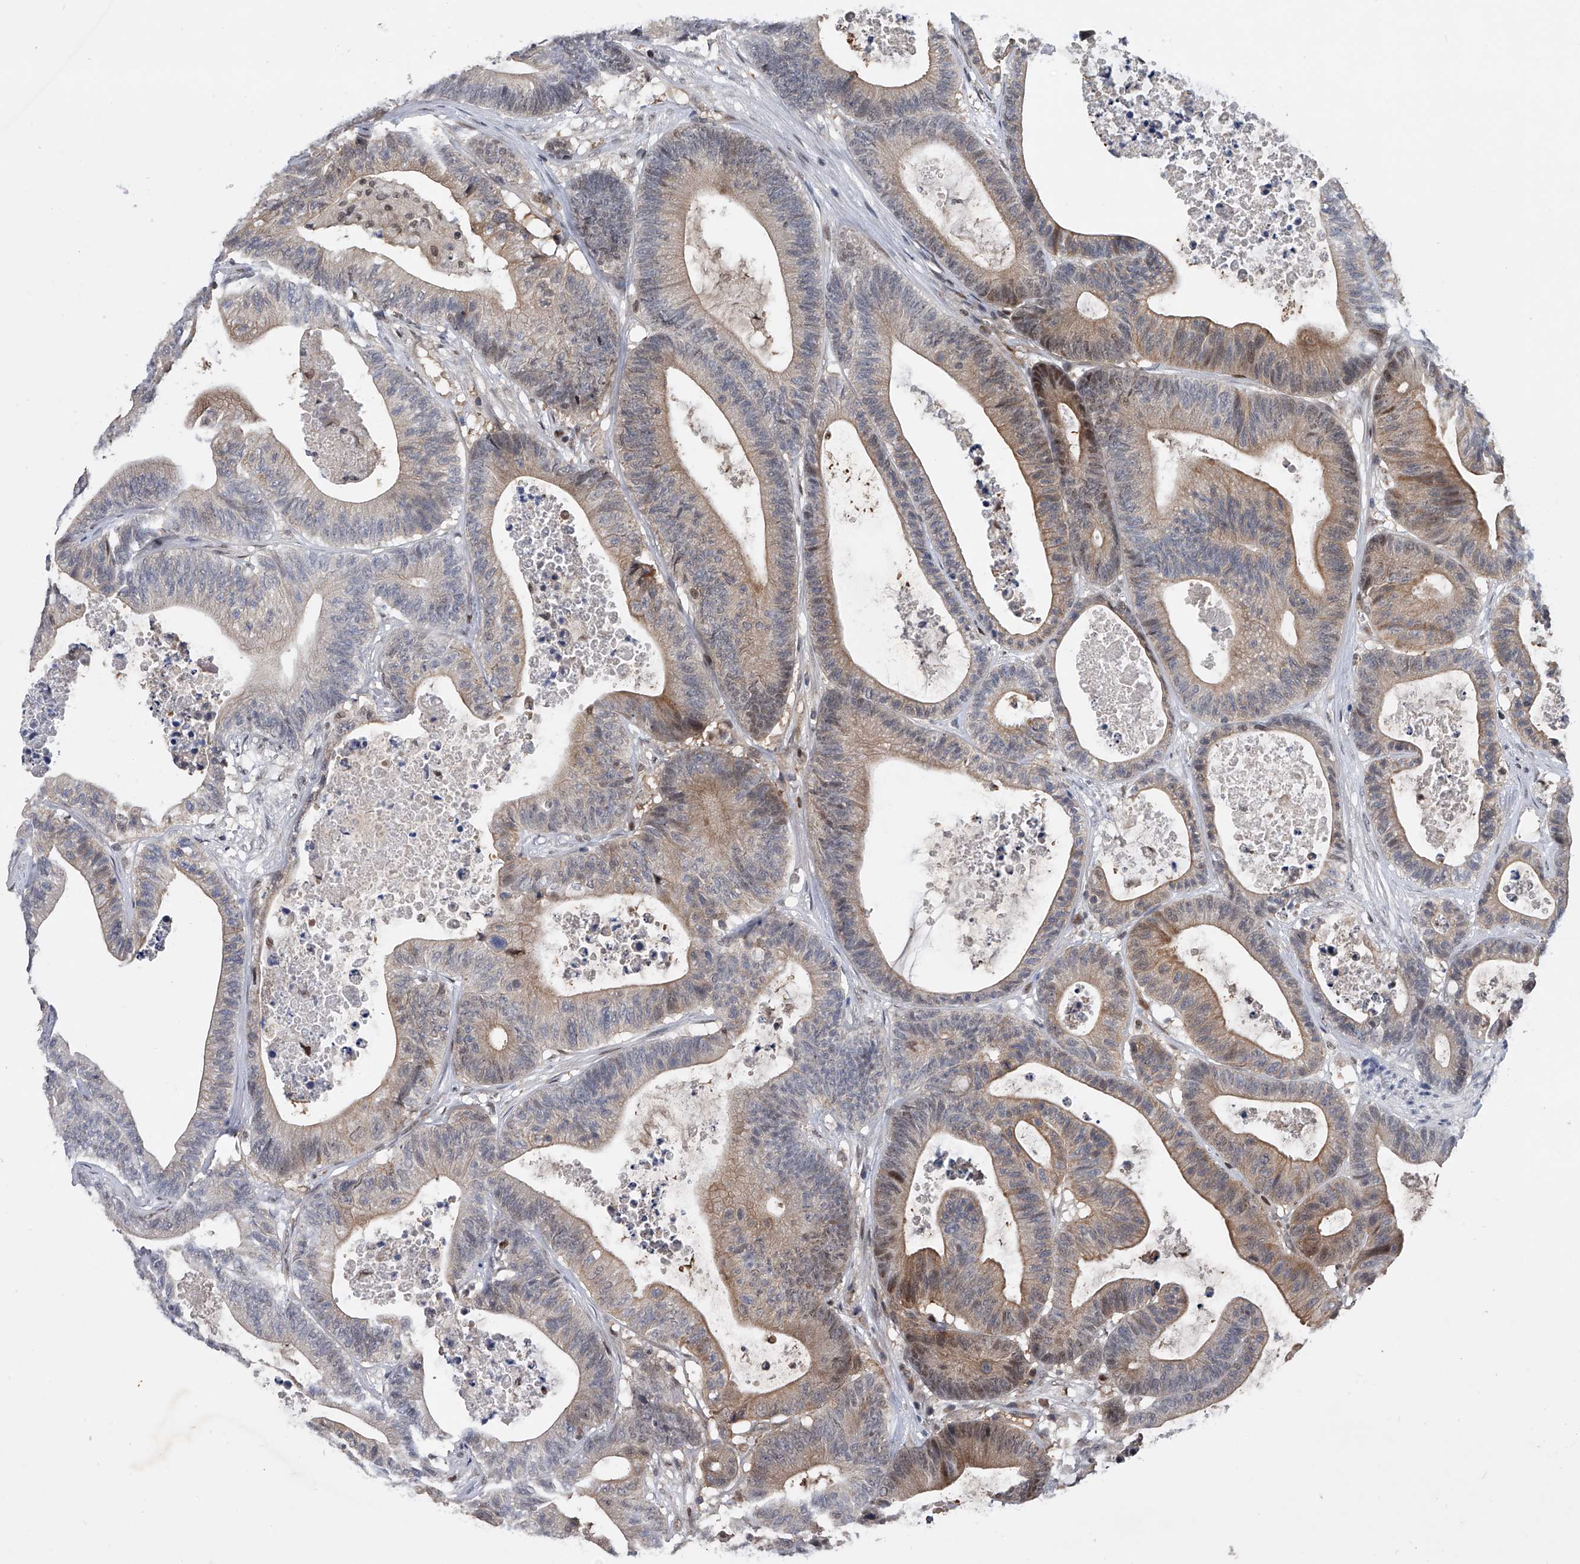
{"staining": {"intensity": "weak", "quantity": "25%-75%", "location": "cytoplasmic/membranous"}, "tissue": "colorectal cancer", "cell_type": "Tumor cells", "image_type": "cancer", "snomed": [{"axis": "morphology", "description": "Adenocarcinoma, NOS"}, {"axis": "topography", "description": "Colon"}], "caption": "Immunohistochemical staining of human adenocarcinoma (colorectal) shows low levels of weak cytoplasmic/membranous protein expression in approximately 25%-75% of tumor cells. (Brightfield microscopy of DAB IHC at high magnification).", "gene": "RWDD2A", "patient": {"sex": "female", "age": 84}}